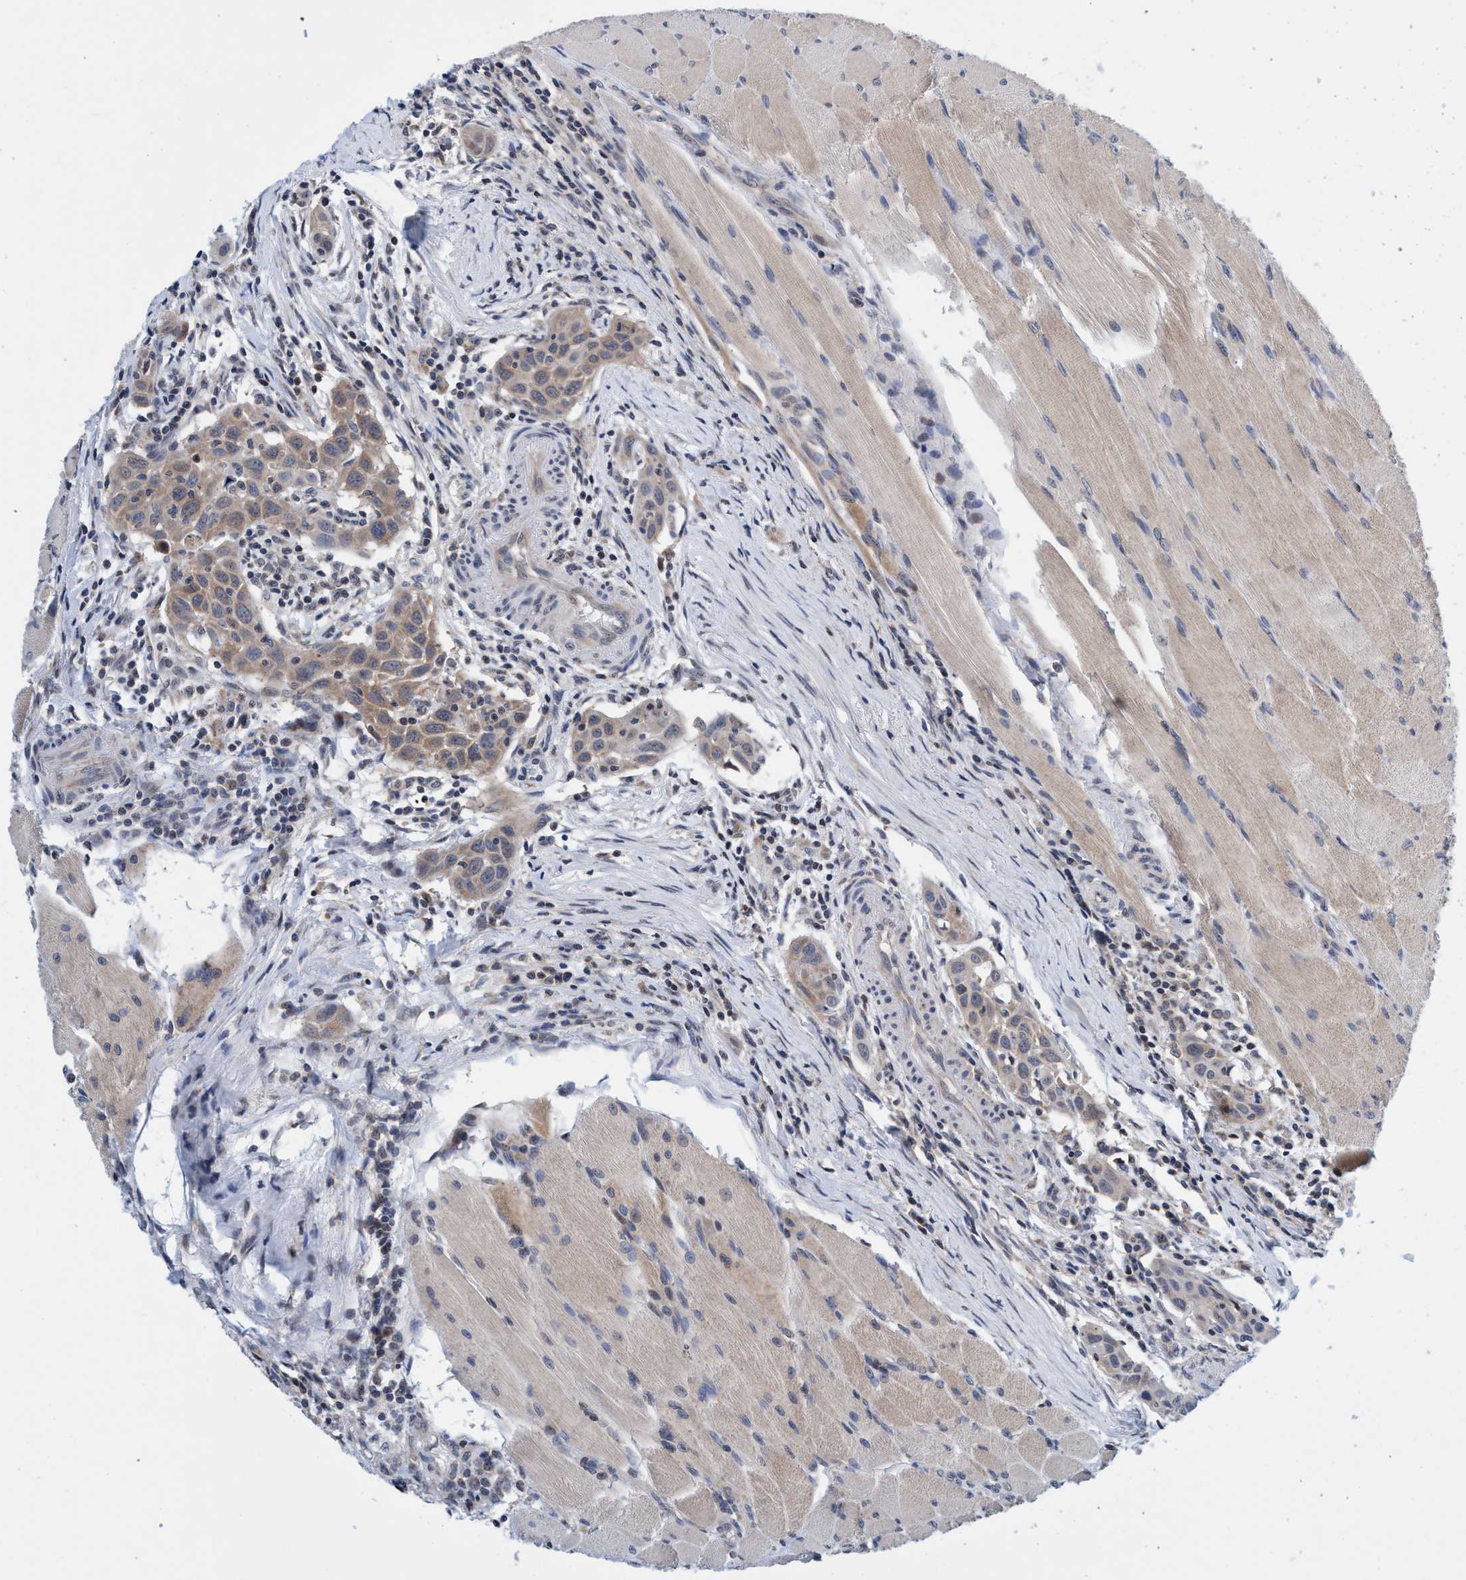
{"staining": {"intensity": "weak", "quantity": "25%-75%", "location": "cytoplasmic/membranous"}, "tissue": "head and neck cancer", "cell_type": "Tumor cells", "image_type": "cancer", "snomed": [{"axis": "morphology", "description": "Squamous cell carcinoma, NOS"}, {"axis": "topography", "description": "Oral tissue"}, {"axis": "topography", "description": "Head-Neck"}], "caption": "There is low levels of weak cytoplasmic/membranous positivity in tumor cells of squamous cell carcinoma (head and neck), as demonstrated by immunohistochemical staining (brown color).", "gene": "AGAP2", "patient": {"sex": "female", "age": 50}}